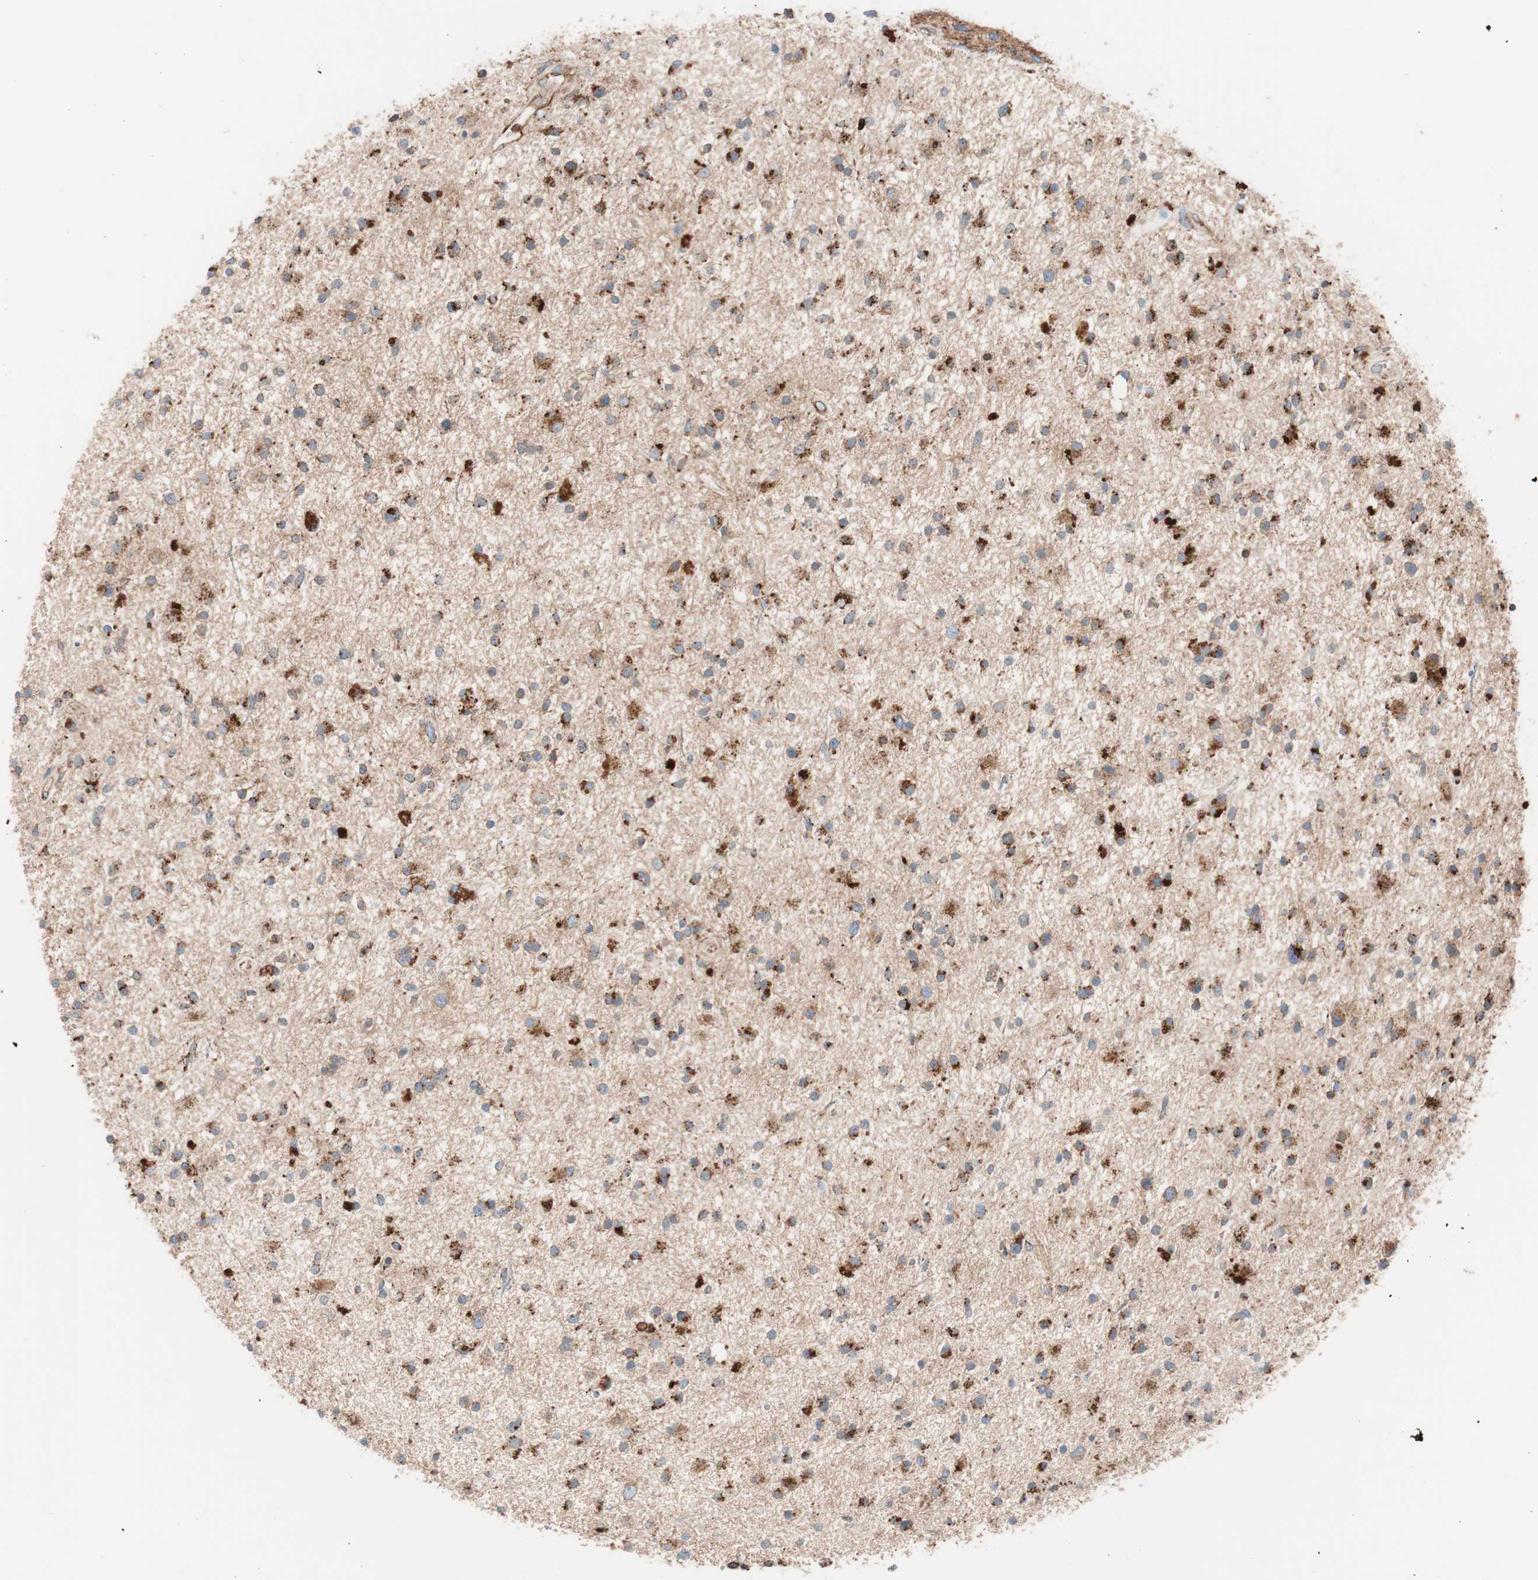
{"staining": {"intensity": "moderate", "quantity": ">75%", "location": "cytoplasmic/membranous"}, "tissue": "glioma", "cell_type": "Tumor cells", "image_type": "cancer", "snomed": [{"axis": "morphology", "description": "Glioma, malignant, High grade"}, {"axis": "topography", "description": "Brain"}], "caption": "An image showing moderate cytoplasmic/membranous positivity in approximately >75% of tumor cells in glioma, as visualized by brown immunohistochemical staining.", "gene": "FLOT2", "patient": {"sex": "male", "age": 33}}